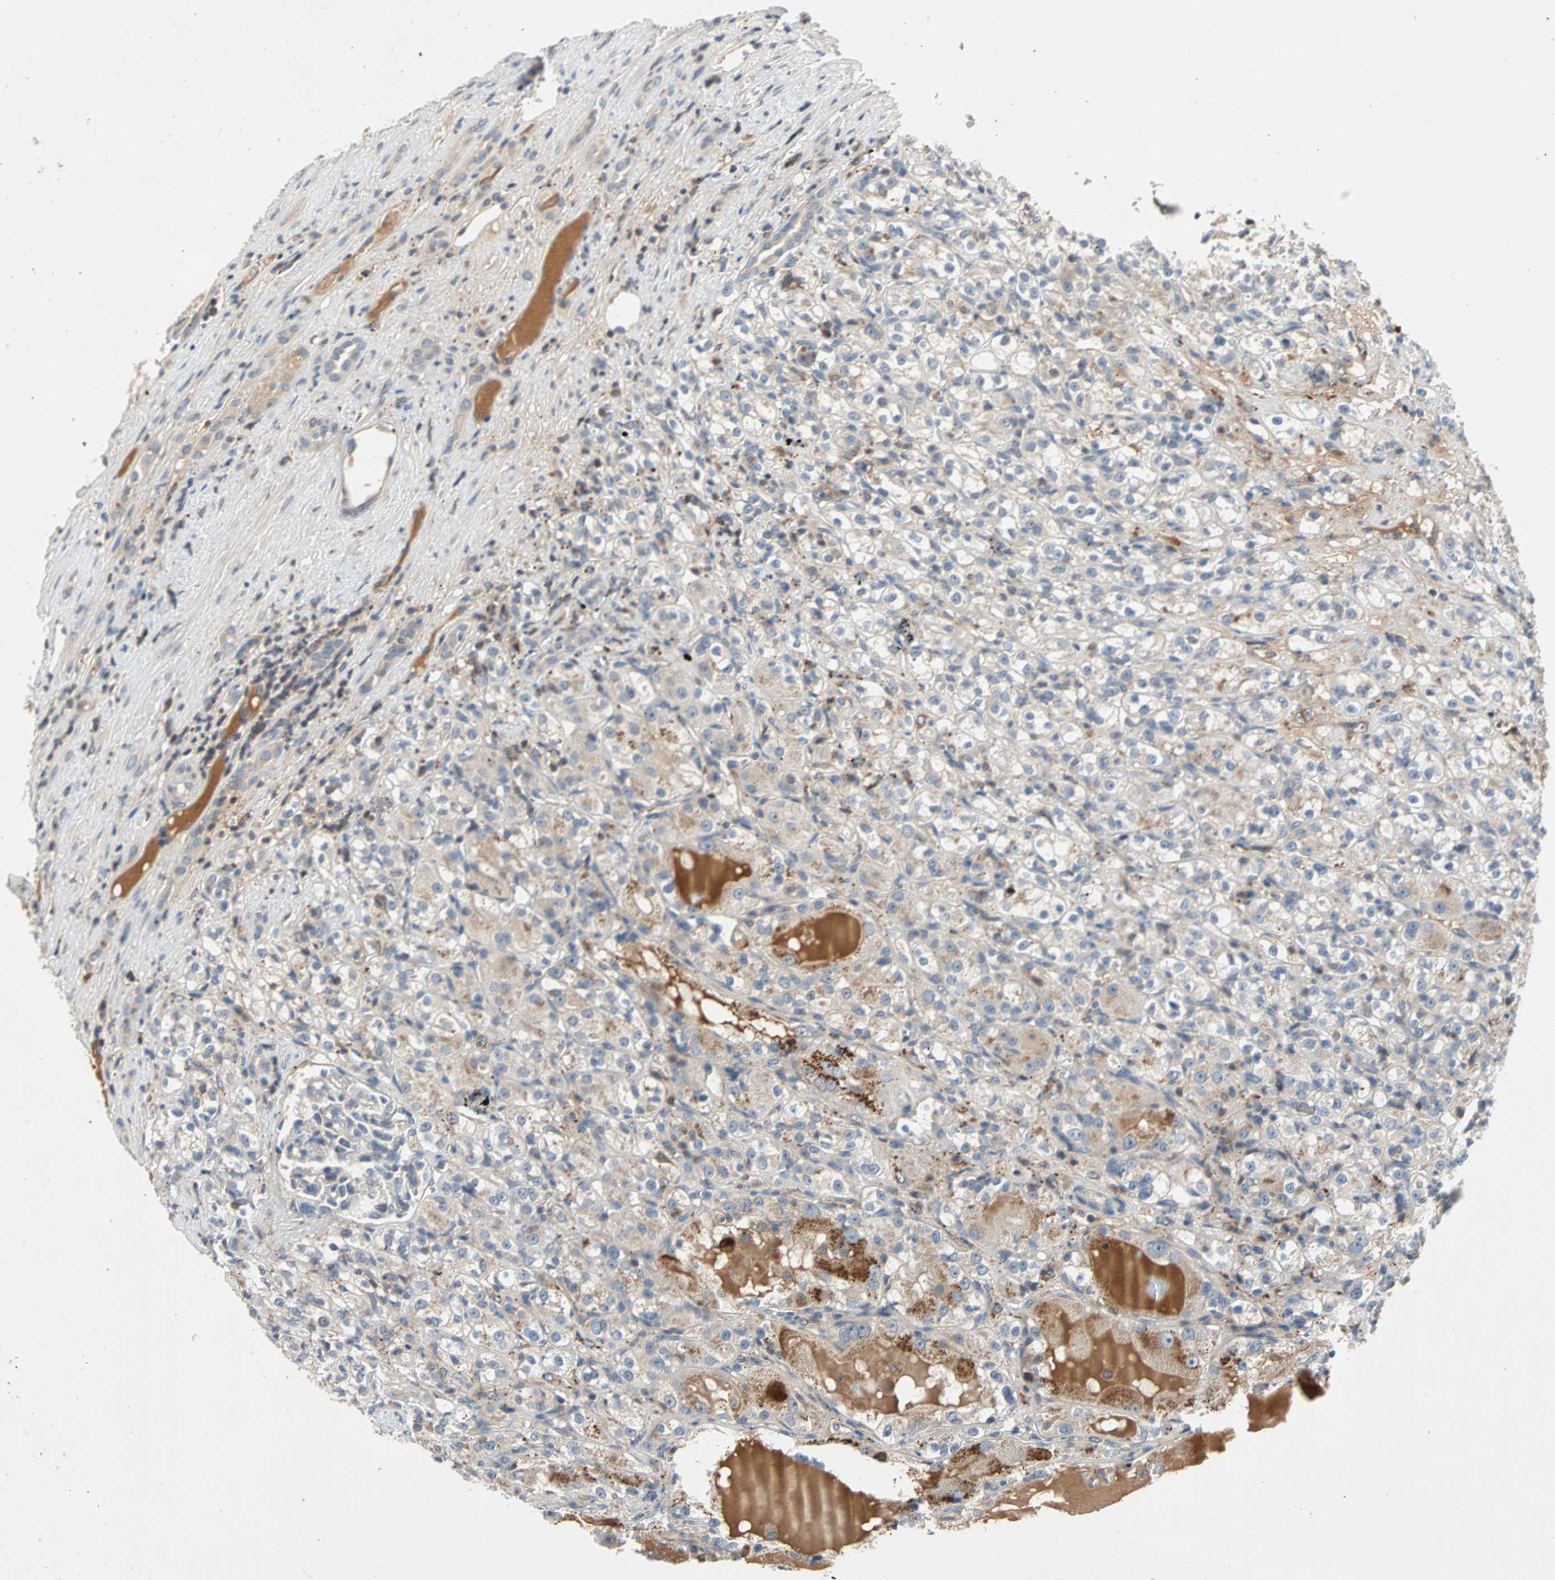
{"staining": {"intensity": "negative", "quantity": "none", "location": "none"}, "tissue": "renal cancer", "cell_type": "Tumor cells", "image_type": "cancer", "snomed": [{"axis": "morphology", "description": "Normal tissue, NOS"}, {"axis": "morphology", "description": "Adenocarcinoma, NOS"}, {"axis": "topography", "description": "Kidney"}], "caption": "Adenocarcinoma (renal) was stained to show a protein in brown. There is no significant staining in tumor cells.", "gene": "MAP4K1", "patient": {"sex": "male", "age": 61}}